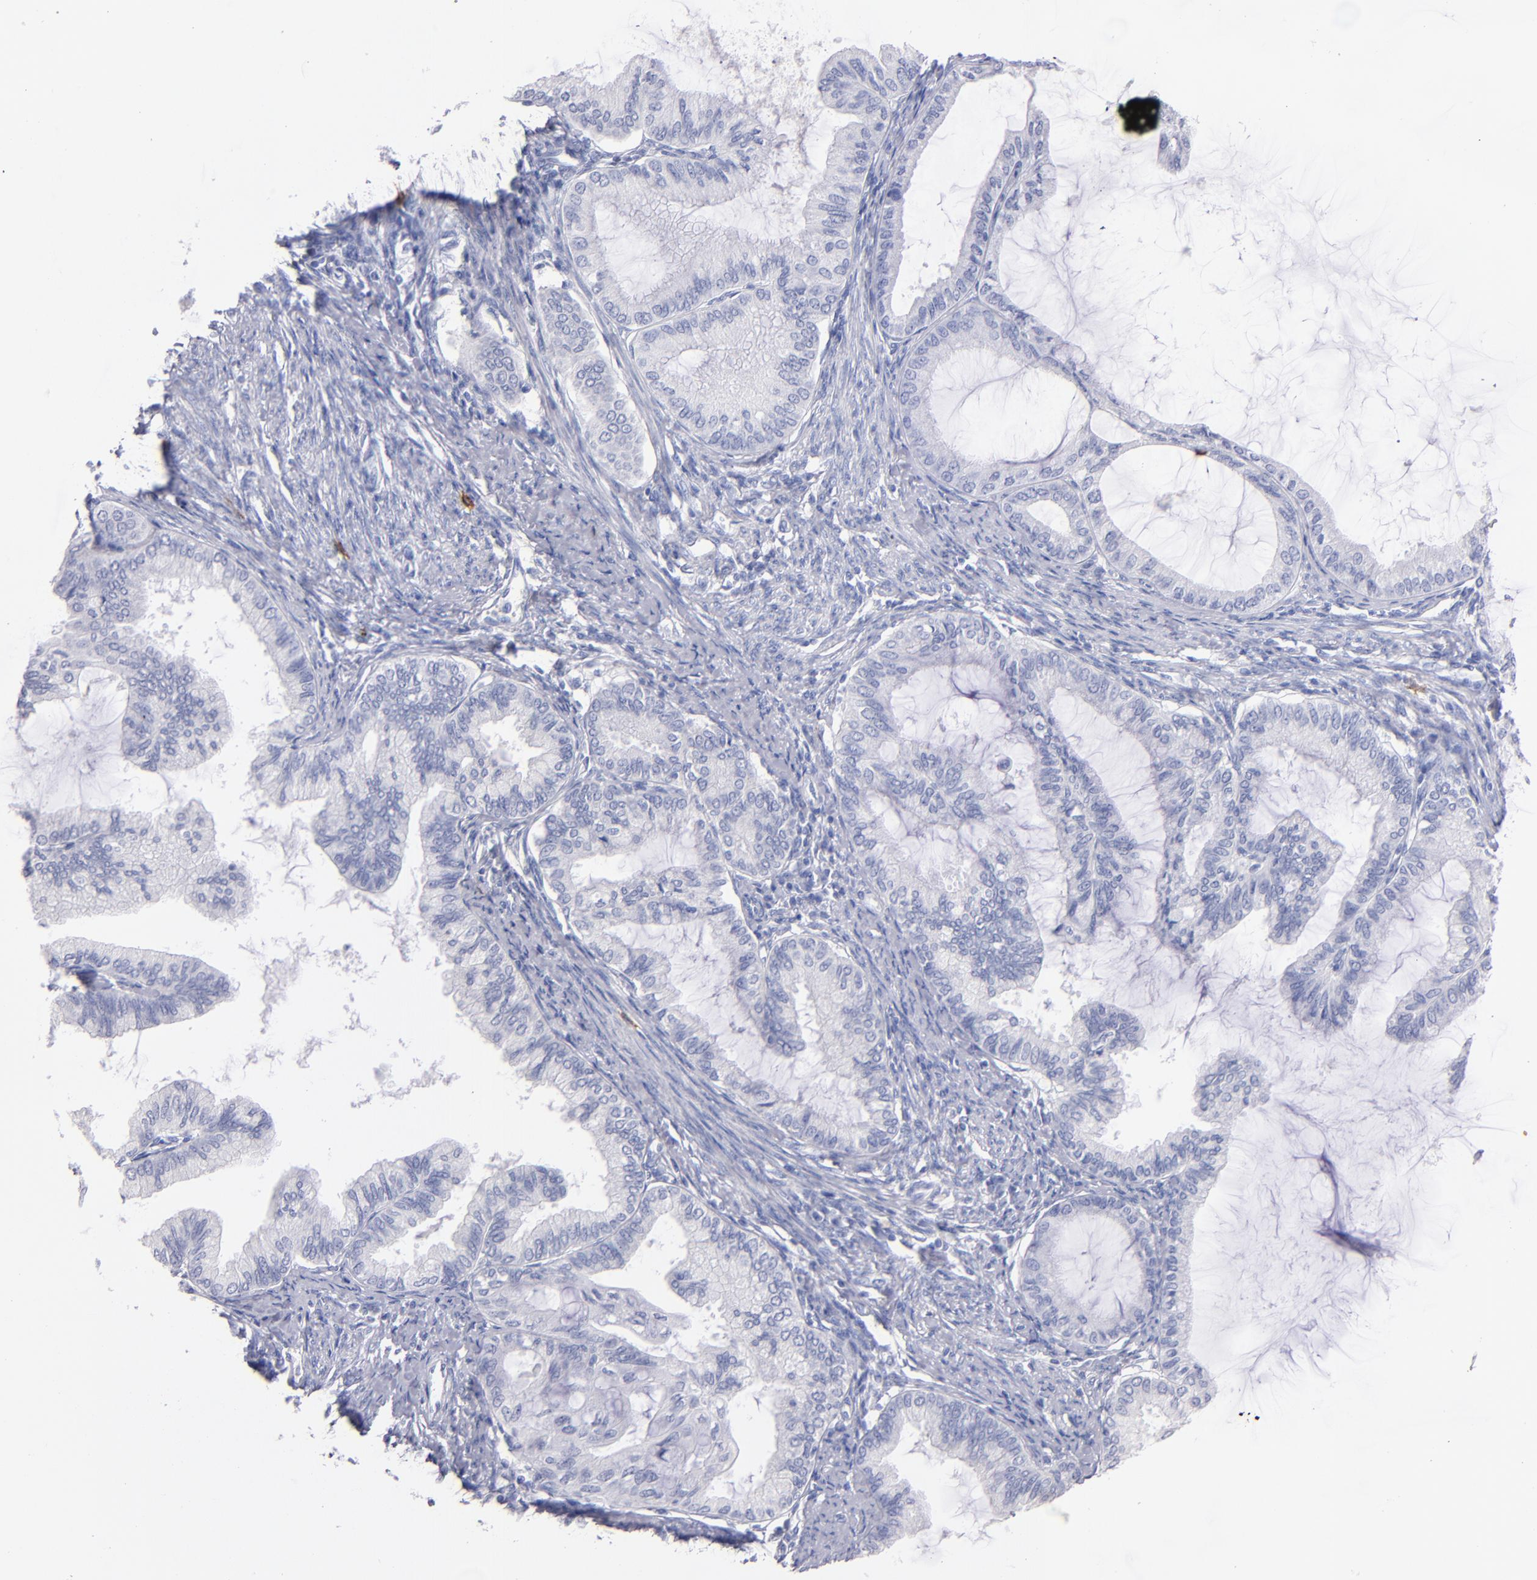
{"staining": {"intensity": "negative", "quantity": "none", "location": "none"}, "tissue": "endometrial cancer", "cell_type": "Tumor cells", "image_type": "cancer", "snomed": [{"axis": "morphology", "description": "Adenocarcinoma, NOS"}, {"axis": "topography", "description": "Endometrium"}], "caption": "The immunohistochemistry image has no significant staining in tumor cells of adenocarcinoma (endometrial) tissue.", "gene": "KIT", "patient": {"sex": "female", "age": 86}}